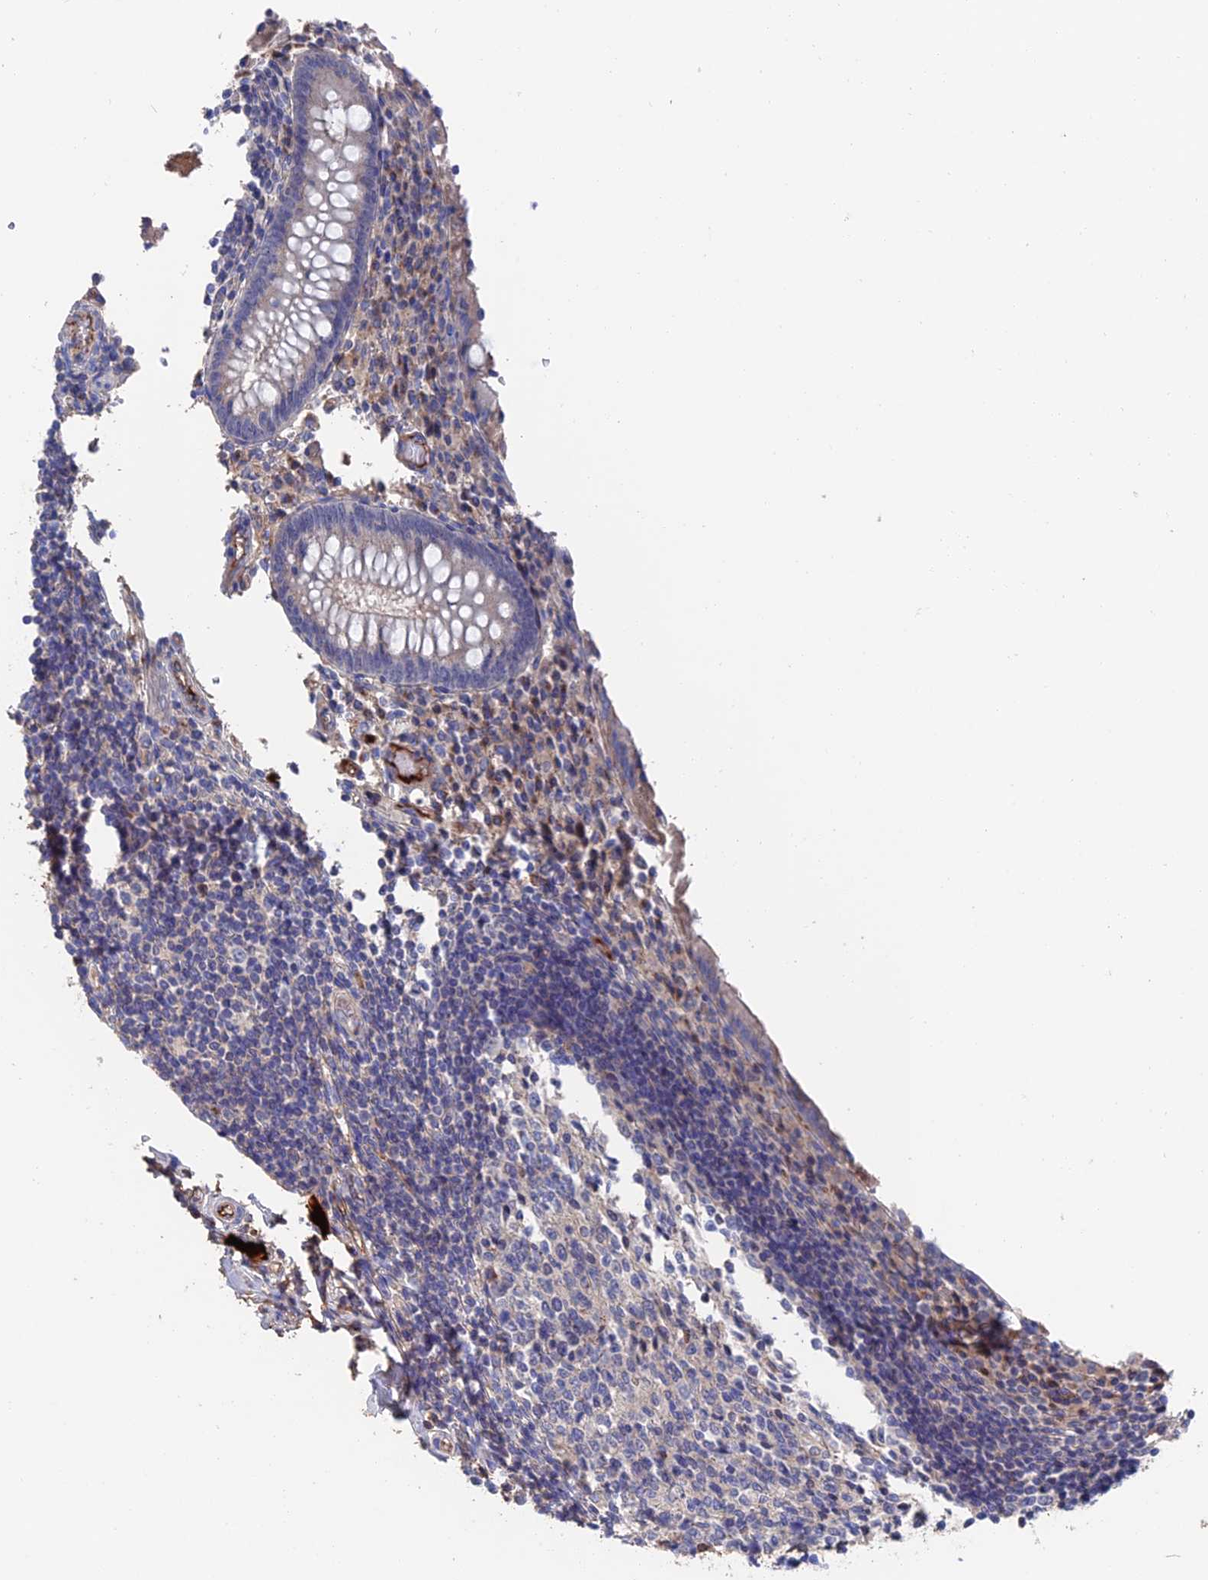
{"staining": {"intensity": "negative", "quantity": "none", "location": "none"}, "tissue": "appendix", "cell_type": "Glandular cells", "image_type": "normal", "snomed": [{"axis": "morphology", "description": "Normal tissue, NOS"}, {"axis": "topography", "description": "Appendix"}], "caption": "DAB (3,3'-diaminobenzidine) immunohistochemical staining of unremarkable human appendix exhibits no significant staining in glandular cells.", "gene": "HPF1", "patient": {"sex": "female", "age": 17}}